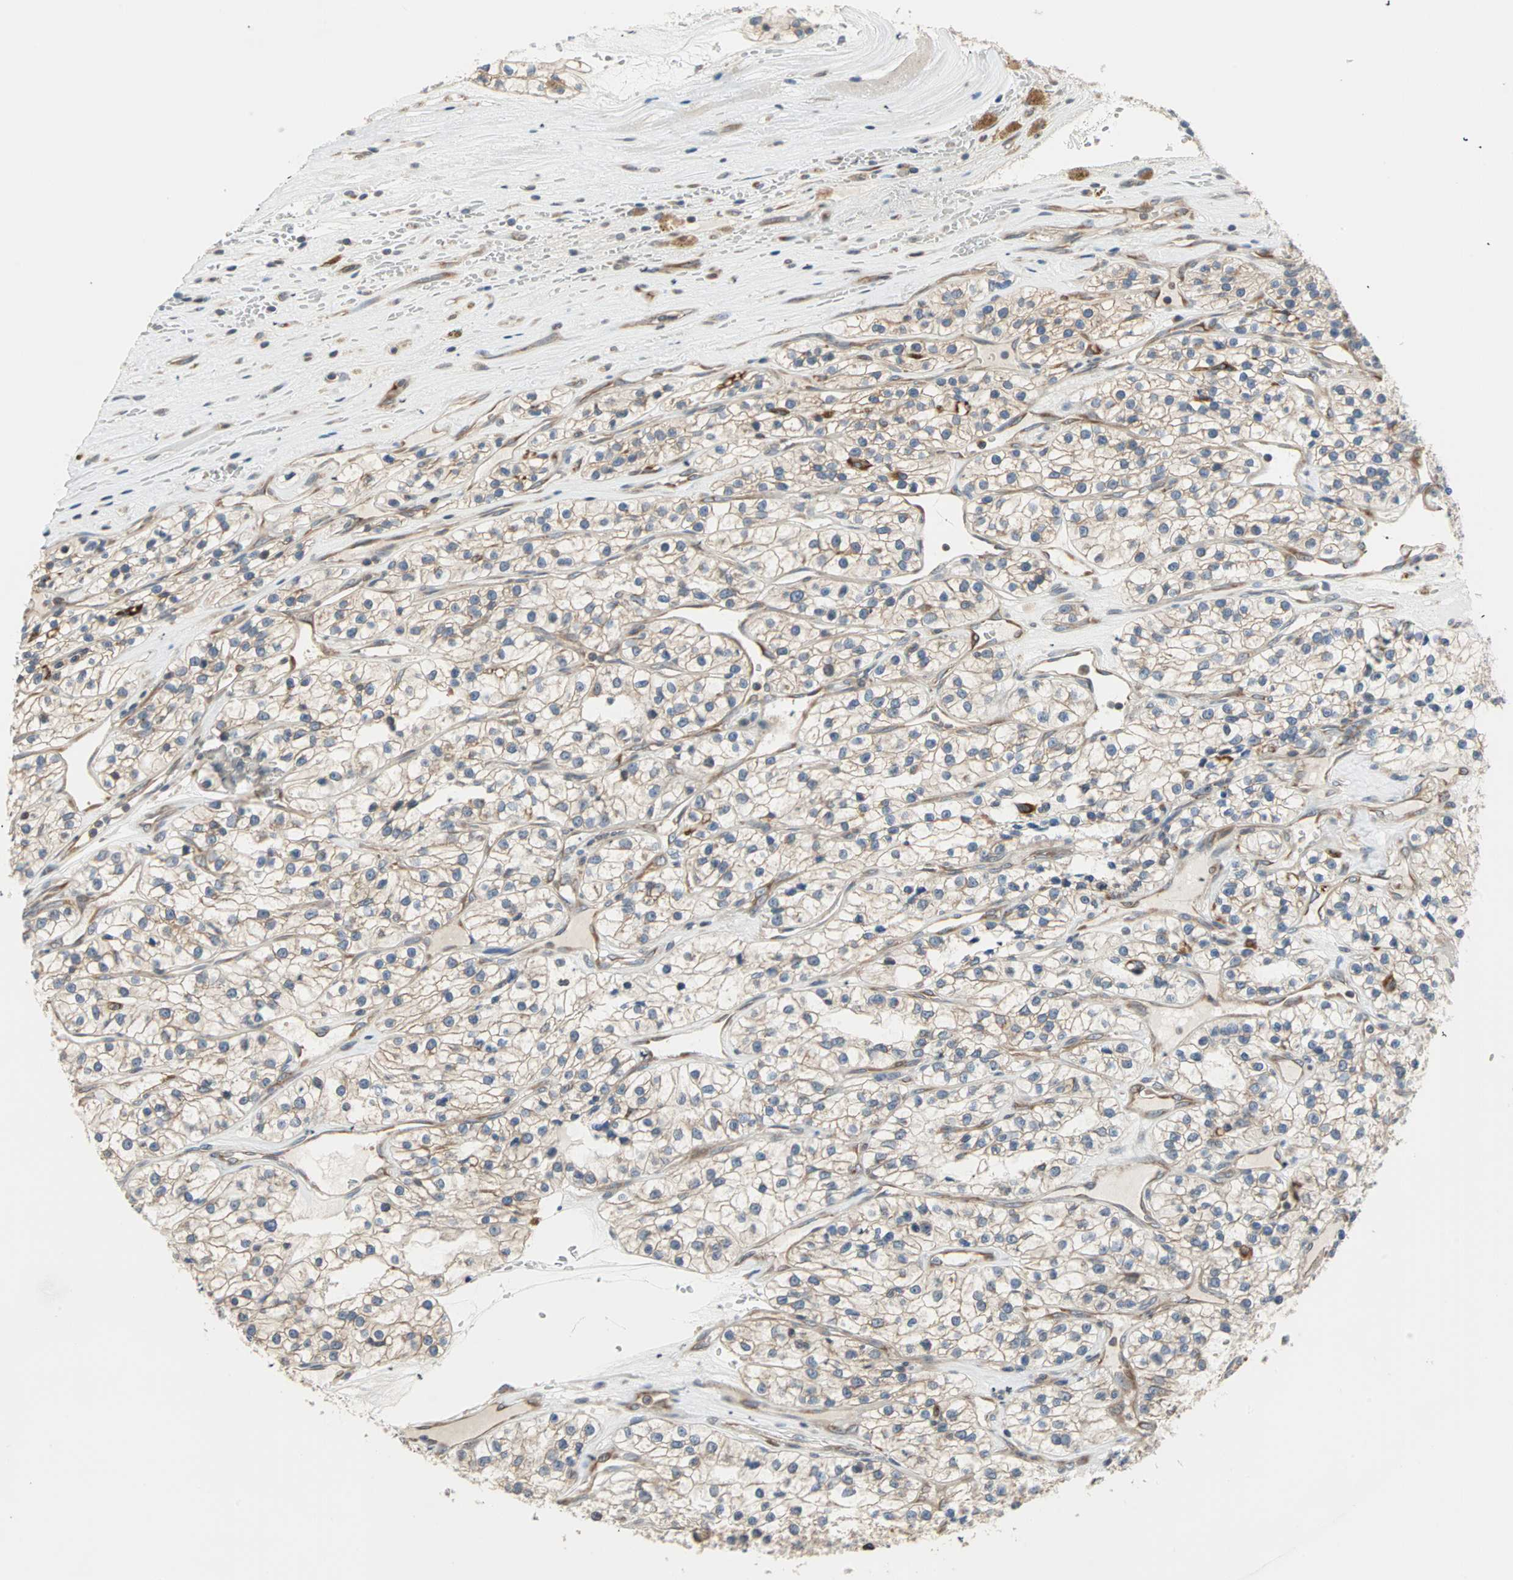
{"staining": {"intensity": "weak", "quantity": "25%-75%", "location": "cytoplasmic/membranous"}, "tissue": "renal cancer", "cell_type": "Tumor cells", "image_type": "cancer", "snomed": [{"axis": "morphology", "description": "Adenocarcinoma, NOS"}, {"axis": "topography", "description": "Kidney"}], "caption": "Renal cancer (adenocarcinoma) was stained to show a protein in brown. There is low levels of weak cytoplasmic/membranous expression in about 25%-75% of tumor cells.", "gene": "SAR1A", "patient": {"sex": "female", "age": 57}}